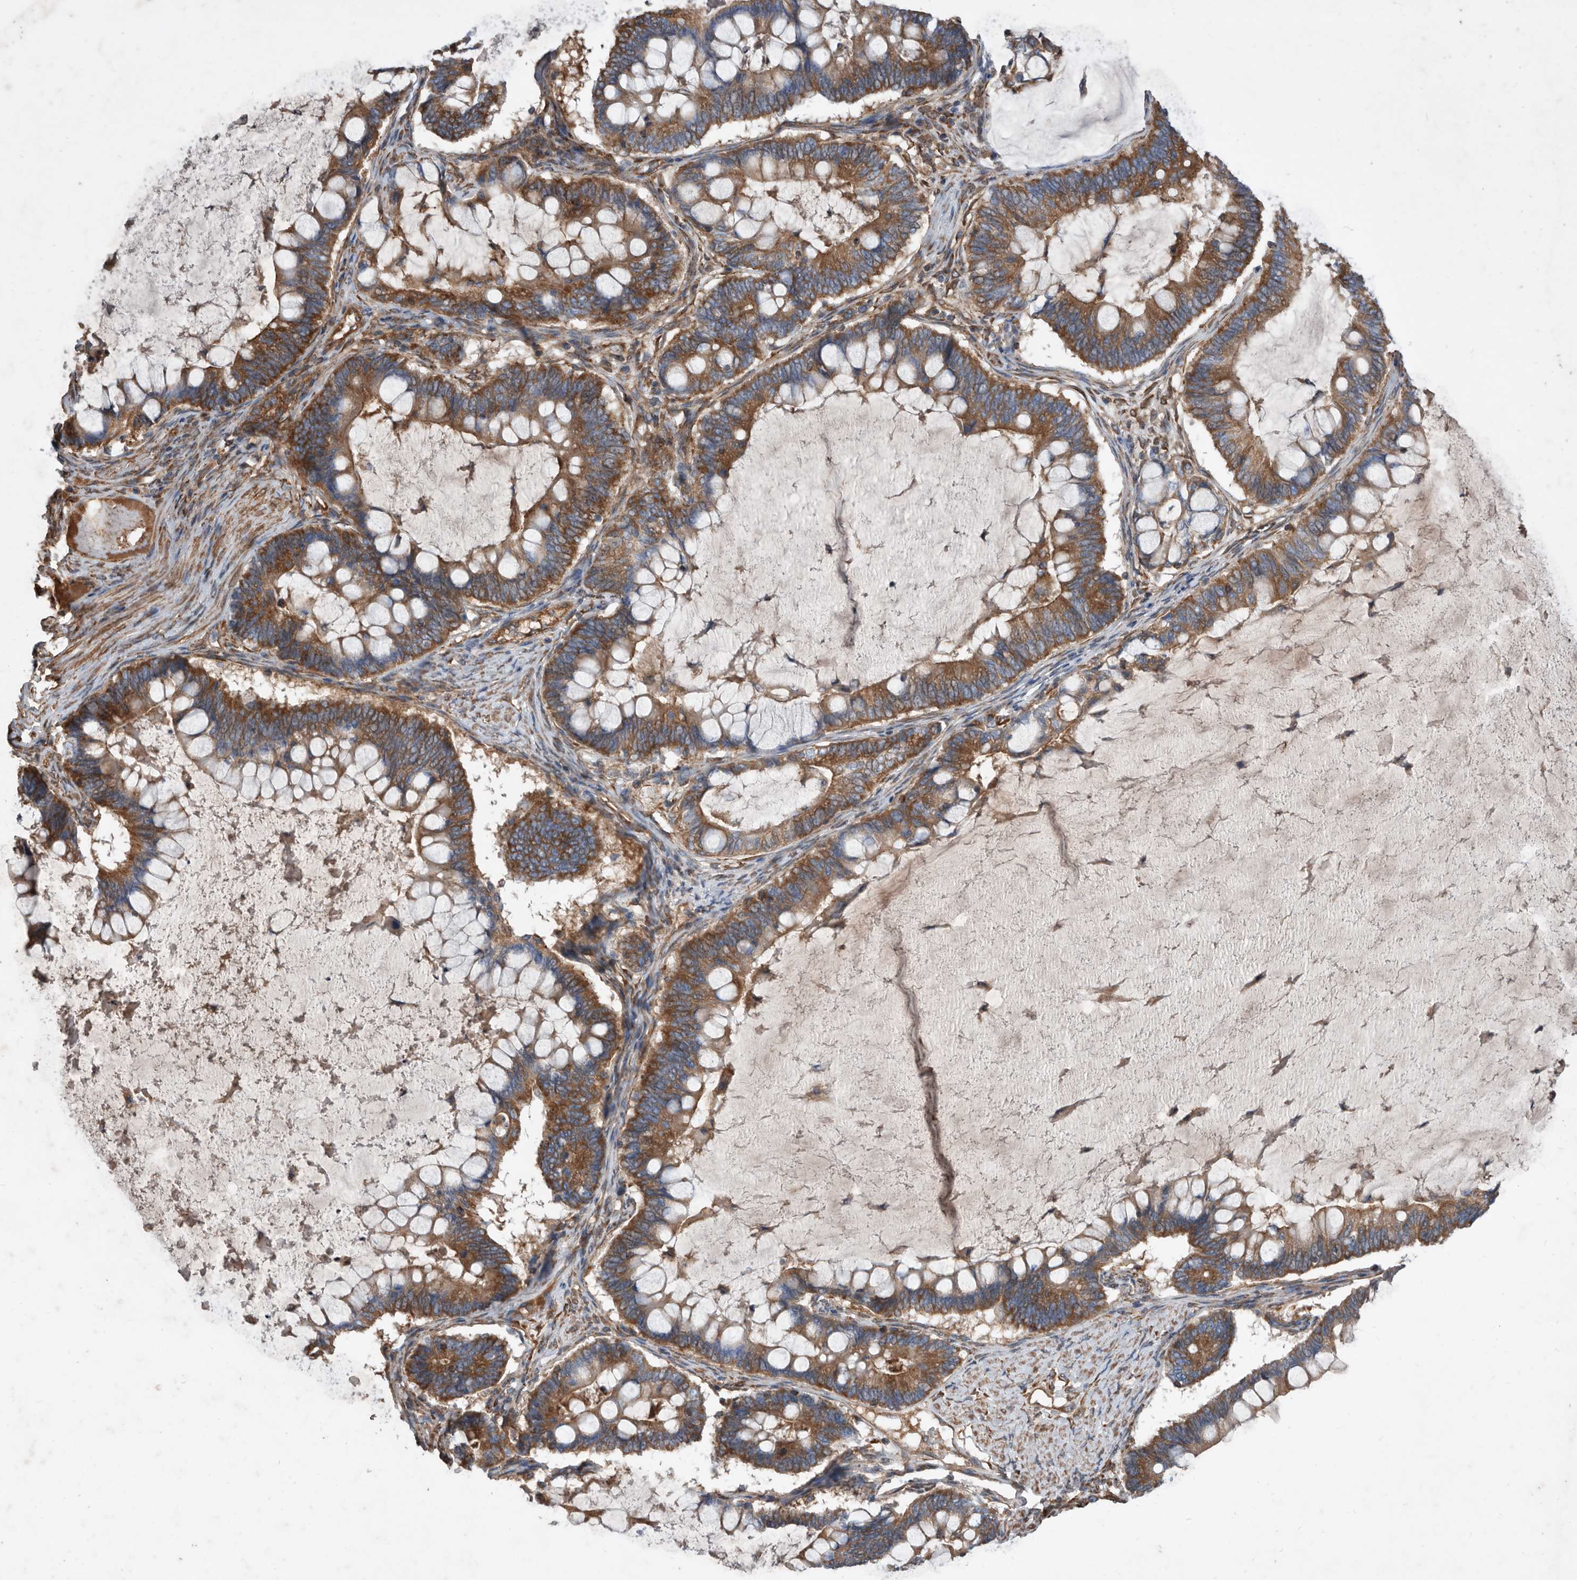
{"staining": {"intensity": "strong", "quantity": ">75%", "location": "cytoplasmic/membranous"}, "tissue": "ovarian cancer", "cell_type": "Tumor cells", "image_type": "cancer", "snomed": [{"axis": "morphology", "description": "Cystadenocarcinoma, mucinous, NOS"}, {"axis": "topography", "description": "Ovary"}], "caption": "Ovarian mucinous cystadenocarcinoma tissue demonstrates strong cytoplasmic/membranous positivity in approximately >75% of tumor cells, visualized by immunohistochemistry. (DAB (3,3'-diaminobenzidine) IHC with brightfield microscopy, high magnification).", "gene": "ATP13A3", "patient": {"sex": "female", "age": 61}}